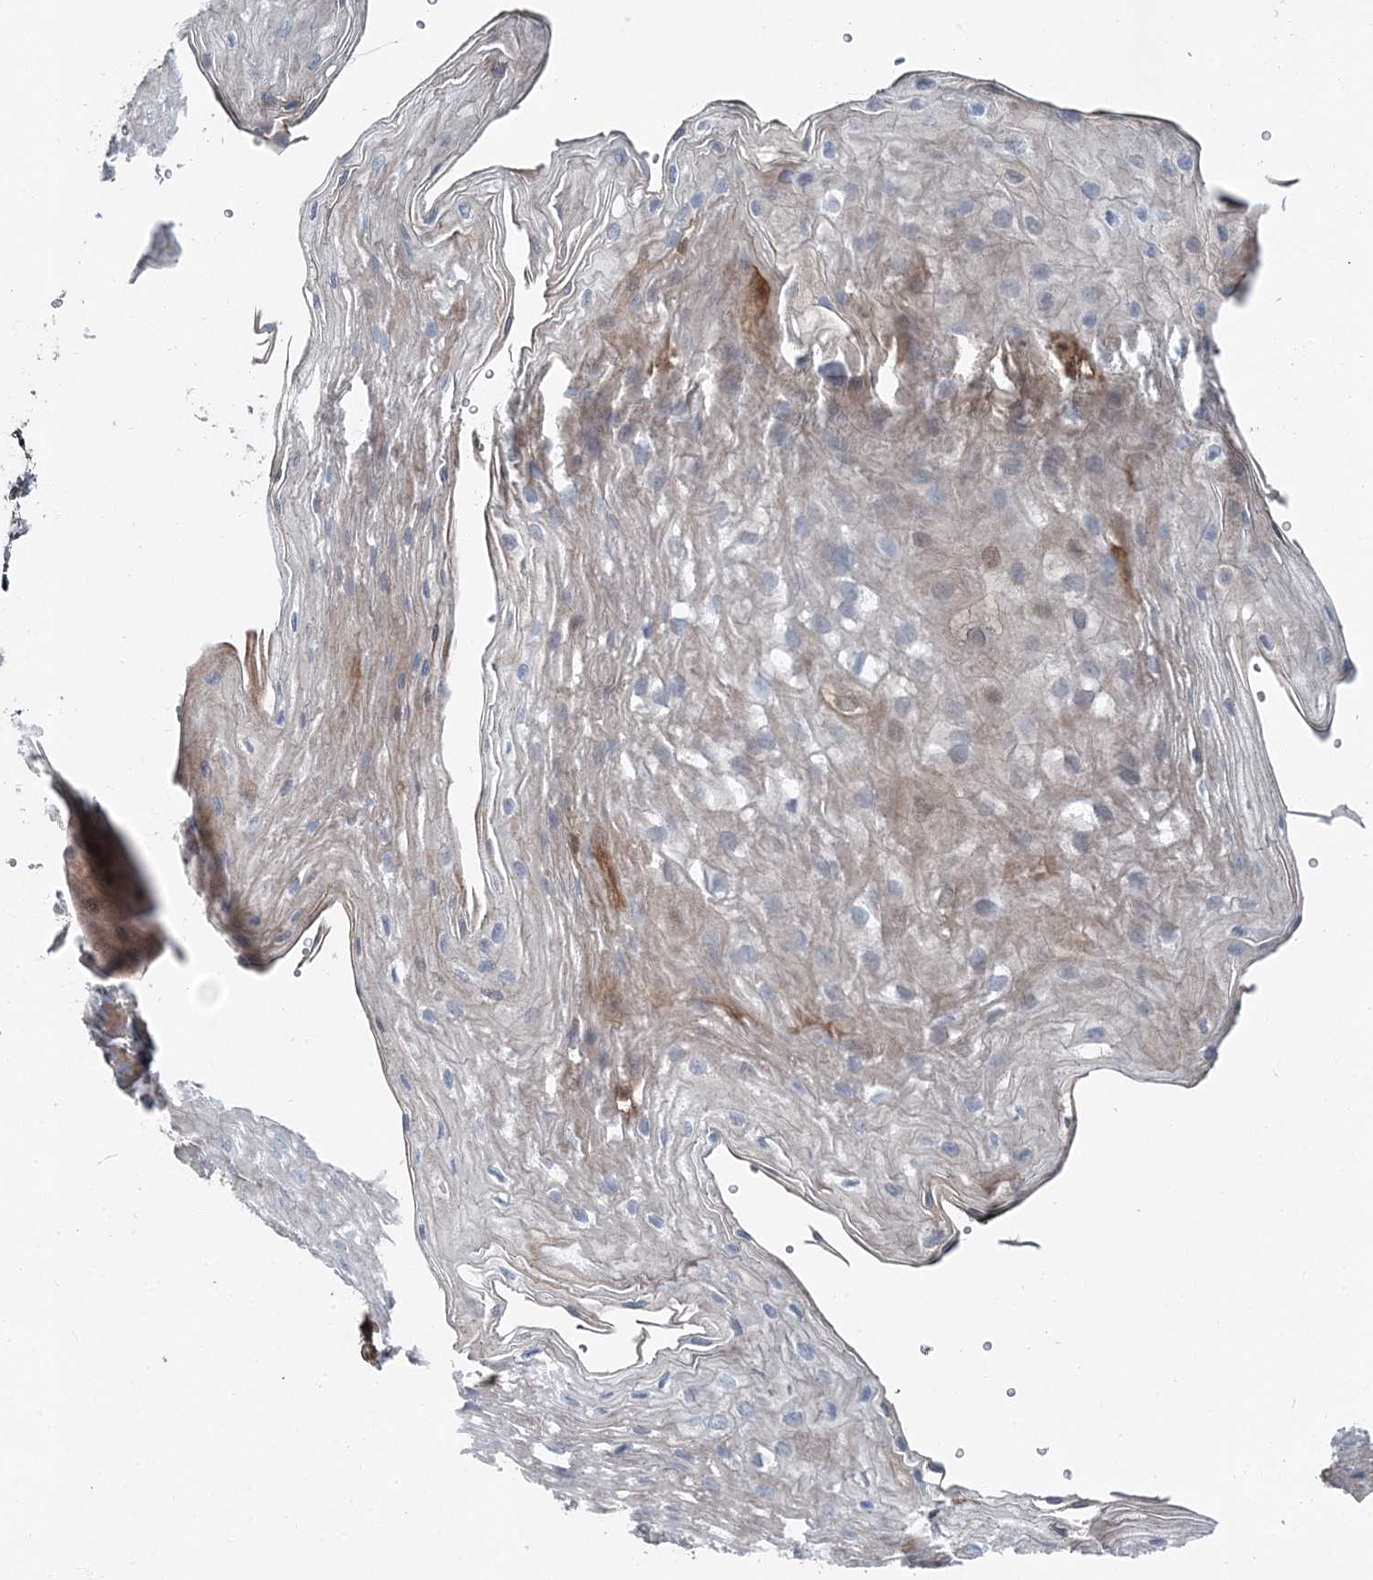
{"staining": {"intensity": "moderate", "quantity": "<25%", "location": "cytoplasmic/membranous"}, "tissue": "esophagus", "cell_type": "Squamous epithelial cells", "image_type": "normal", "snomed": [{"axis": "morphology", "description": "Normal tissue, NOS"}, {"axis": "topography", "description": "Esophagus"}], "caption": "Esophagus stained with DAB (3,3'-diaminobenzidine) IHC exhibits low levels of moderate cytoplasmic/membranous expression in approximately <25% of squamous epithelial cells. (DAB (3,3'-diaminobenzidine) = brown stain, brightfield microscopy at high magnification).", "gene": "SPOPL", "patient": {"sex": "female", "age": 66}}